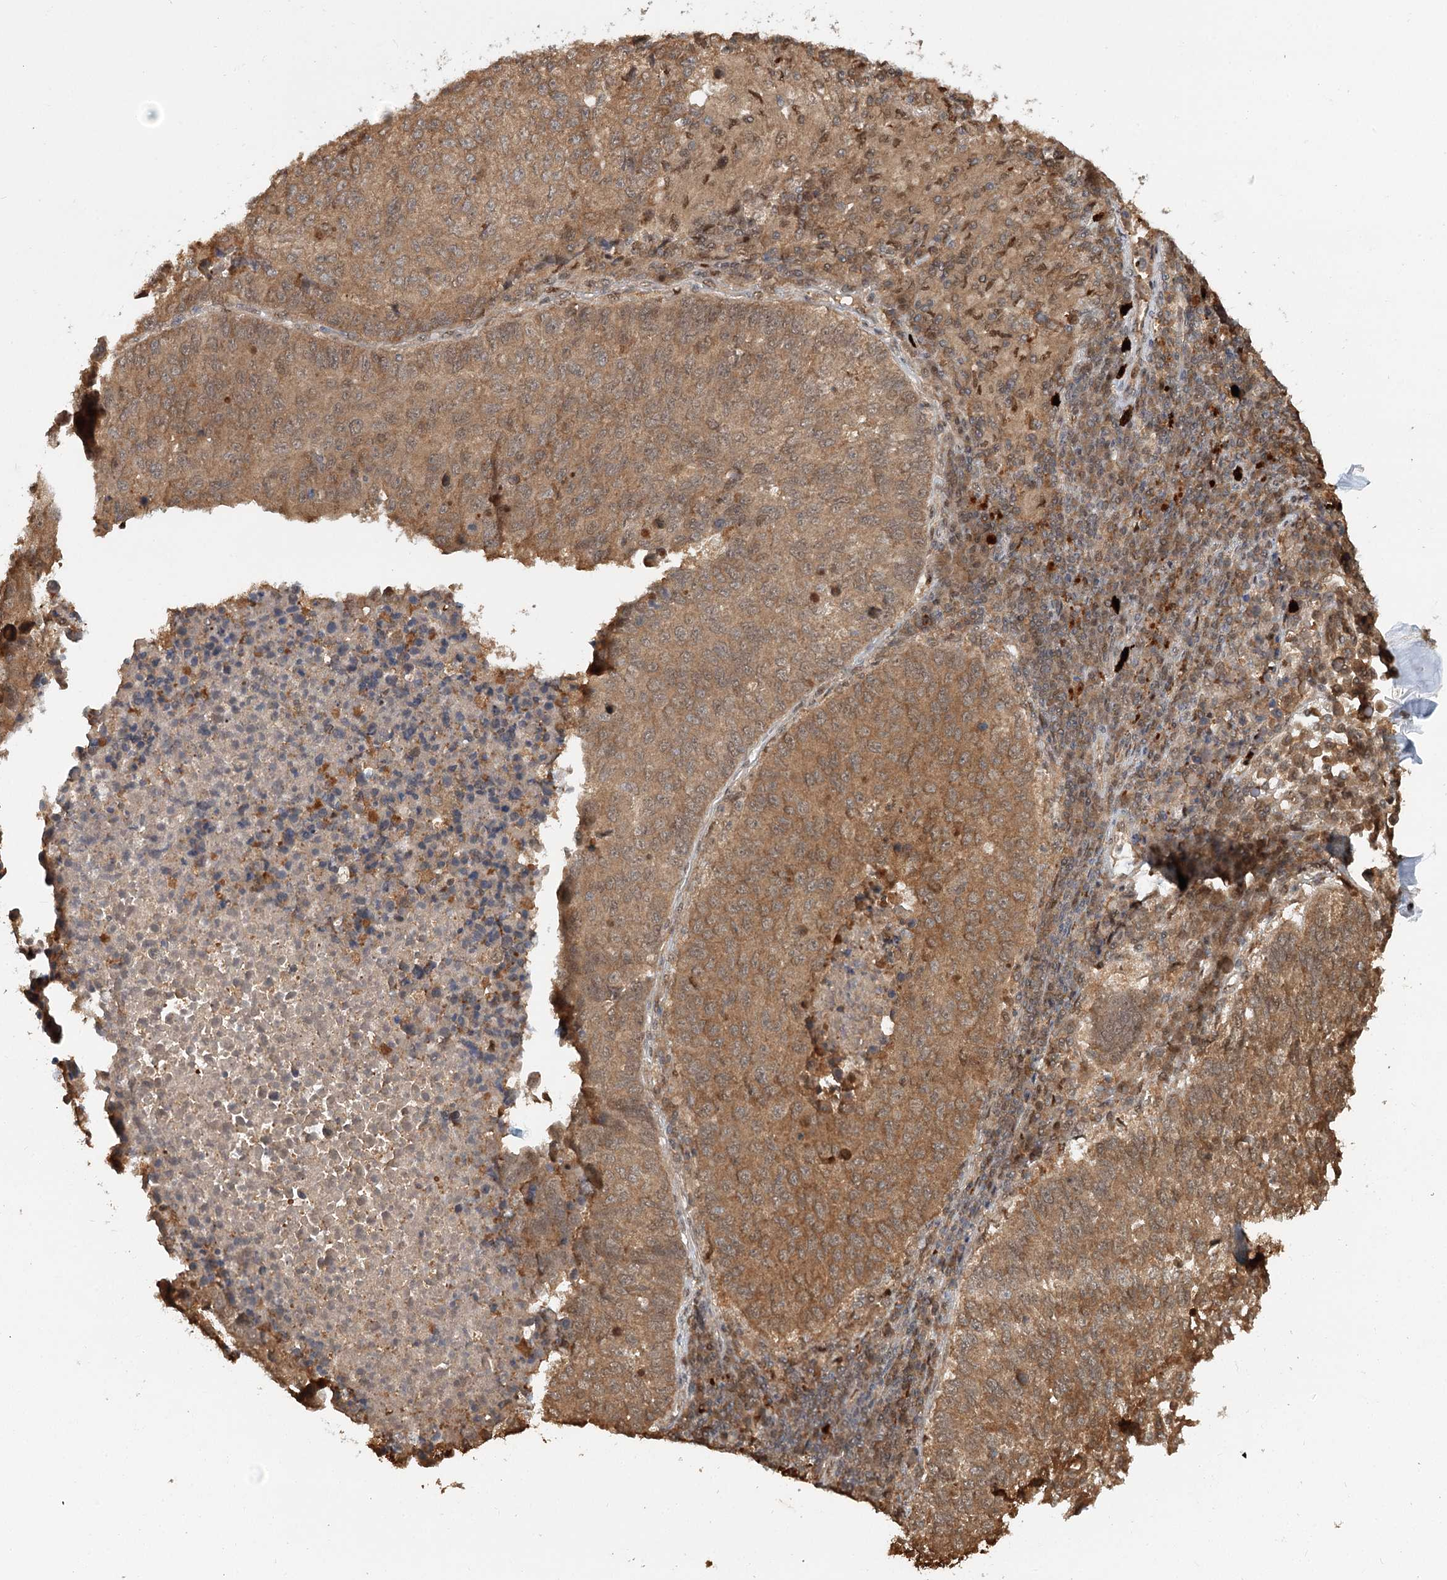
{"staining": {"intensity": "moderate", "quantity": ">75%", "location": "cytoplasmic/membranous"}, "tissue": "lung cancer", "cell_type": "Tumor cells", "image_type": "cancer", "snomed": [{"axis": "morphology", "description": "Squamous cell carcinoma, NOS"}, {"axis": "topography", "description": "Lung"}], "caption": "Immunohistochemical staining of human lung cancer demonstrates medium levels of moderate cytoplasmic/membranous expression in approximately >75% of tumor cells. The staining was performed using DAB (3,3'-diaminobenzidine) to visualize the protein expression in brown, while the nuclei were stained in blue with hematoxylin (Magnification: 20x).", "gene": "N6AMT1", "patient": {"sex": "male", "age": 73}}